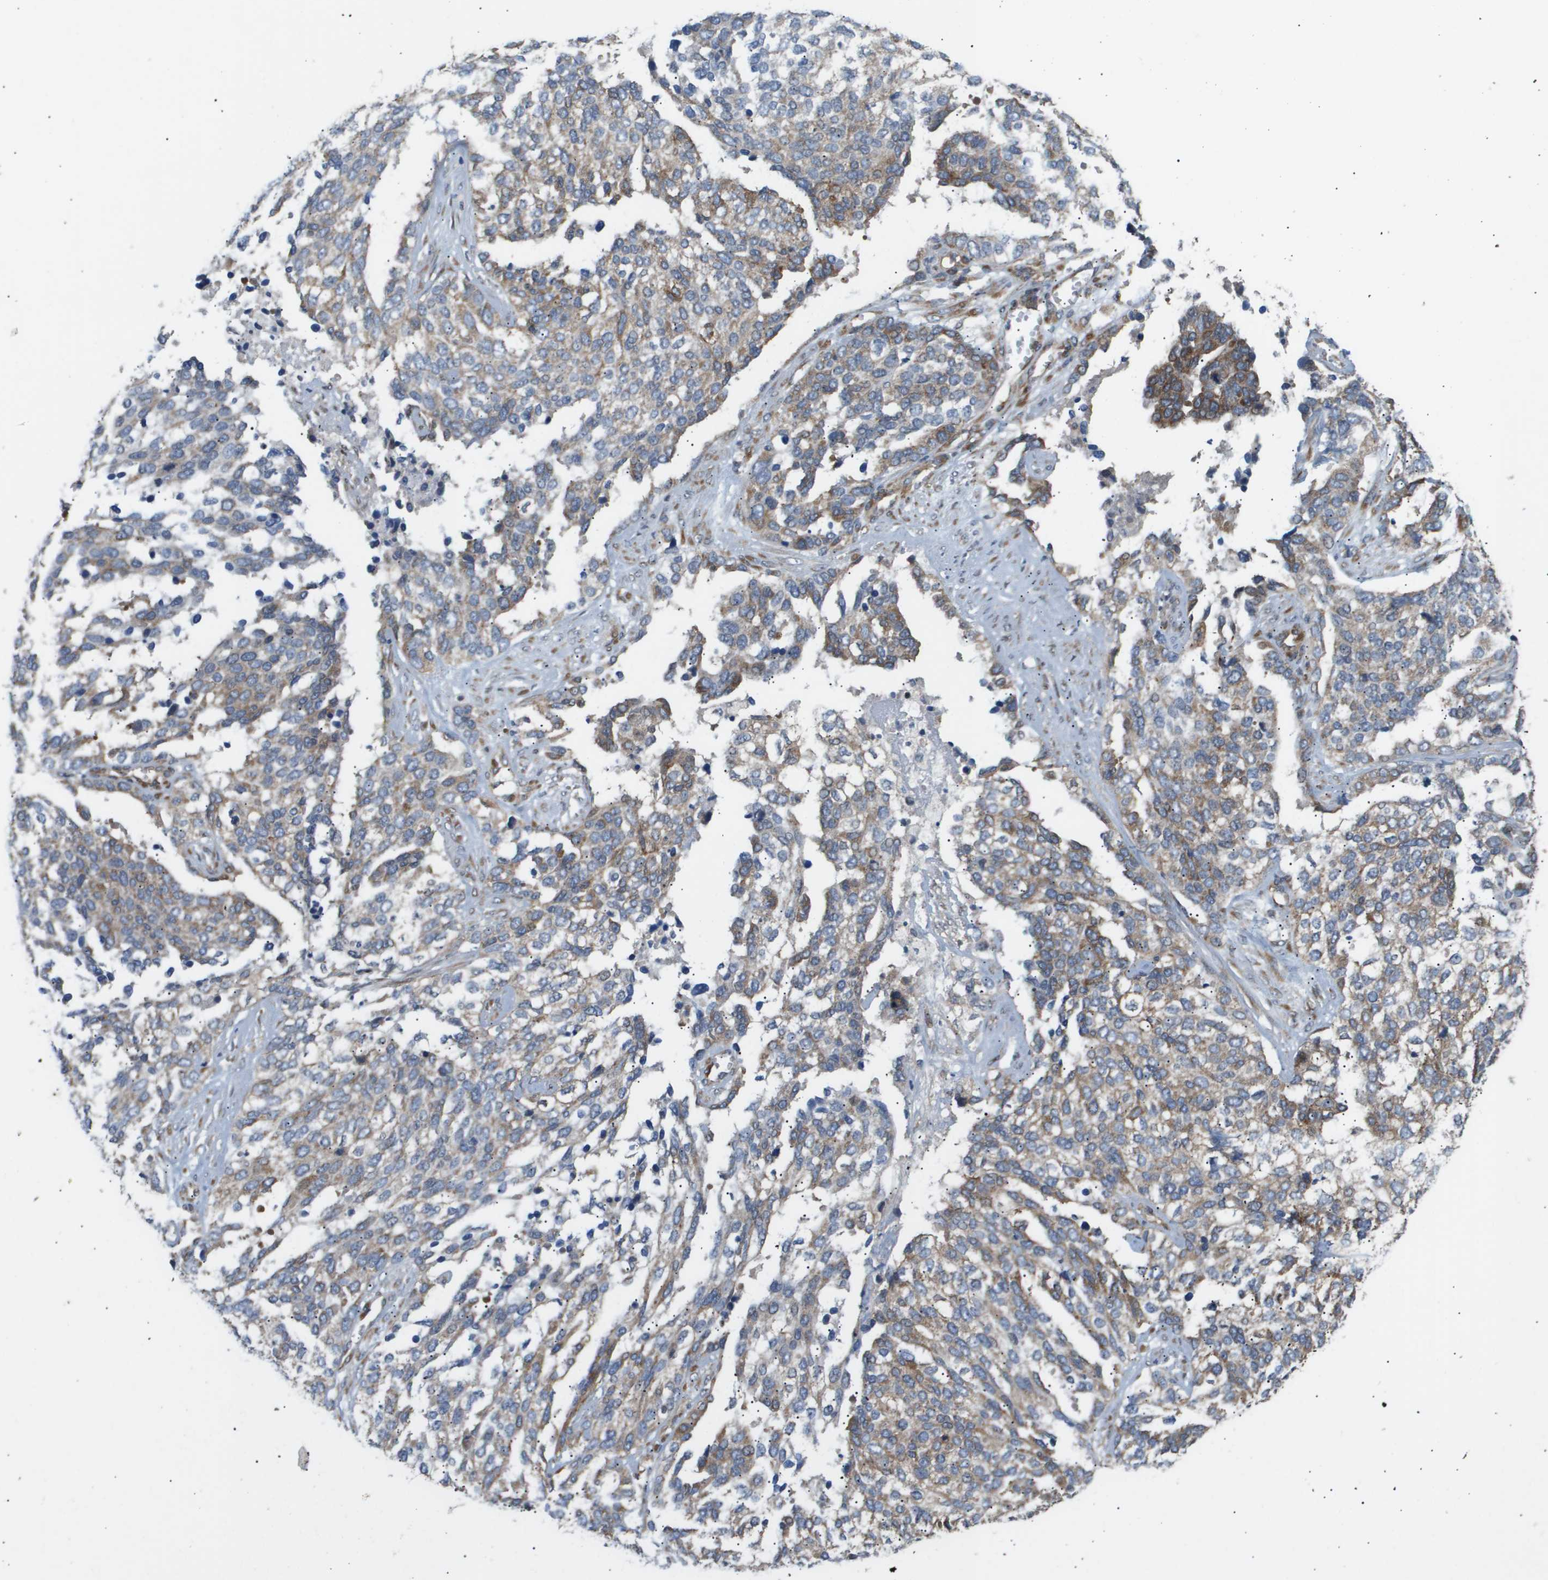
{"staining": {"intensity": "moderate", "quantity": "25%-75%", "location": "cytoplasmic/membranous"}, "tissue": "ovarian cancer", "cell_type": "Tumor cells", "image_type": "cancer", "snomed": [{"axis": "morphology", "description": "Cystadenocarcinoma, serous, NOS"}, {"axis": "topography", "description": "Ovary"}], "caption": "DAB (3,3'-diaminobenzidine) immunohistochemical staining of ovarian cancer displays moderate cytoplasmic/membranous protein staining in approximately 25%-75% of tumor cells. The protein is stained brown, and the nuclei are stained in blue (DAB (3,3'-diaminobenzidine) IHC with brightfield microscopy, high magnification).", "gene": "LYSMD3", "patient": {"sex": "female", "age": 44}}